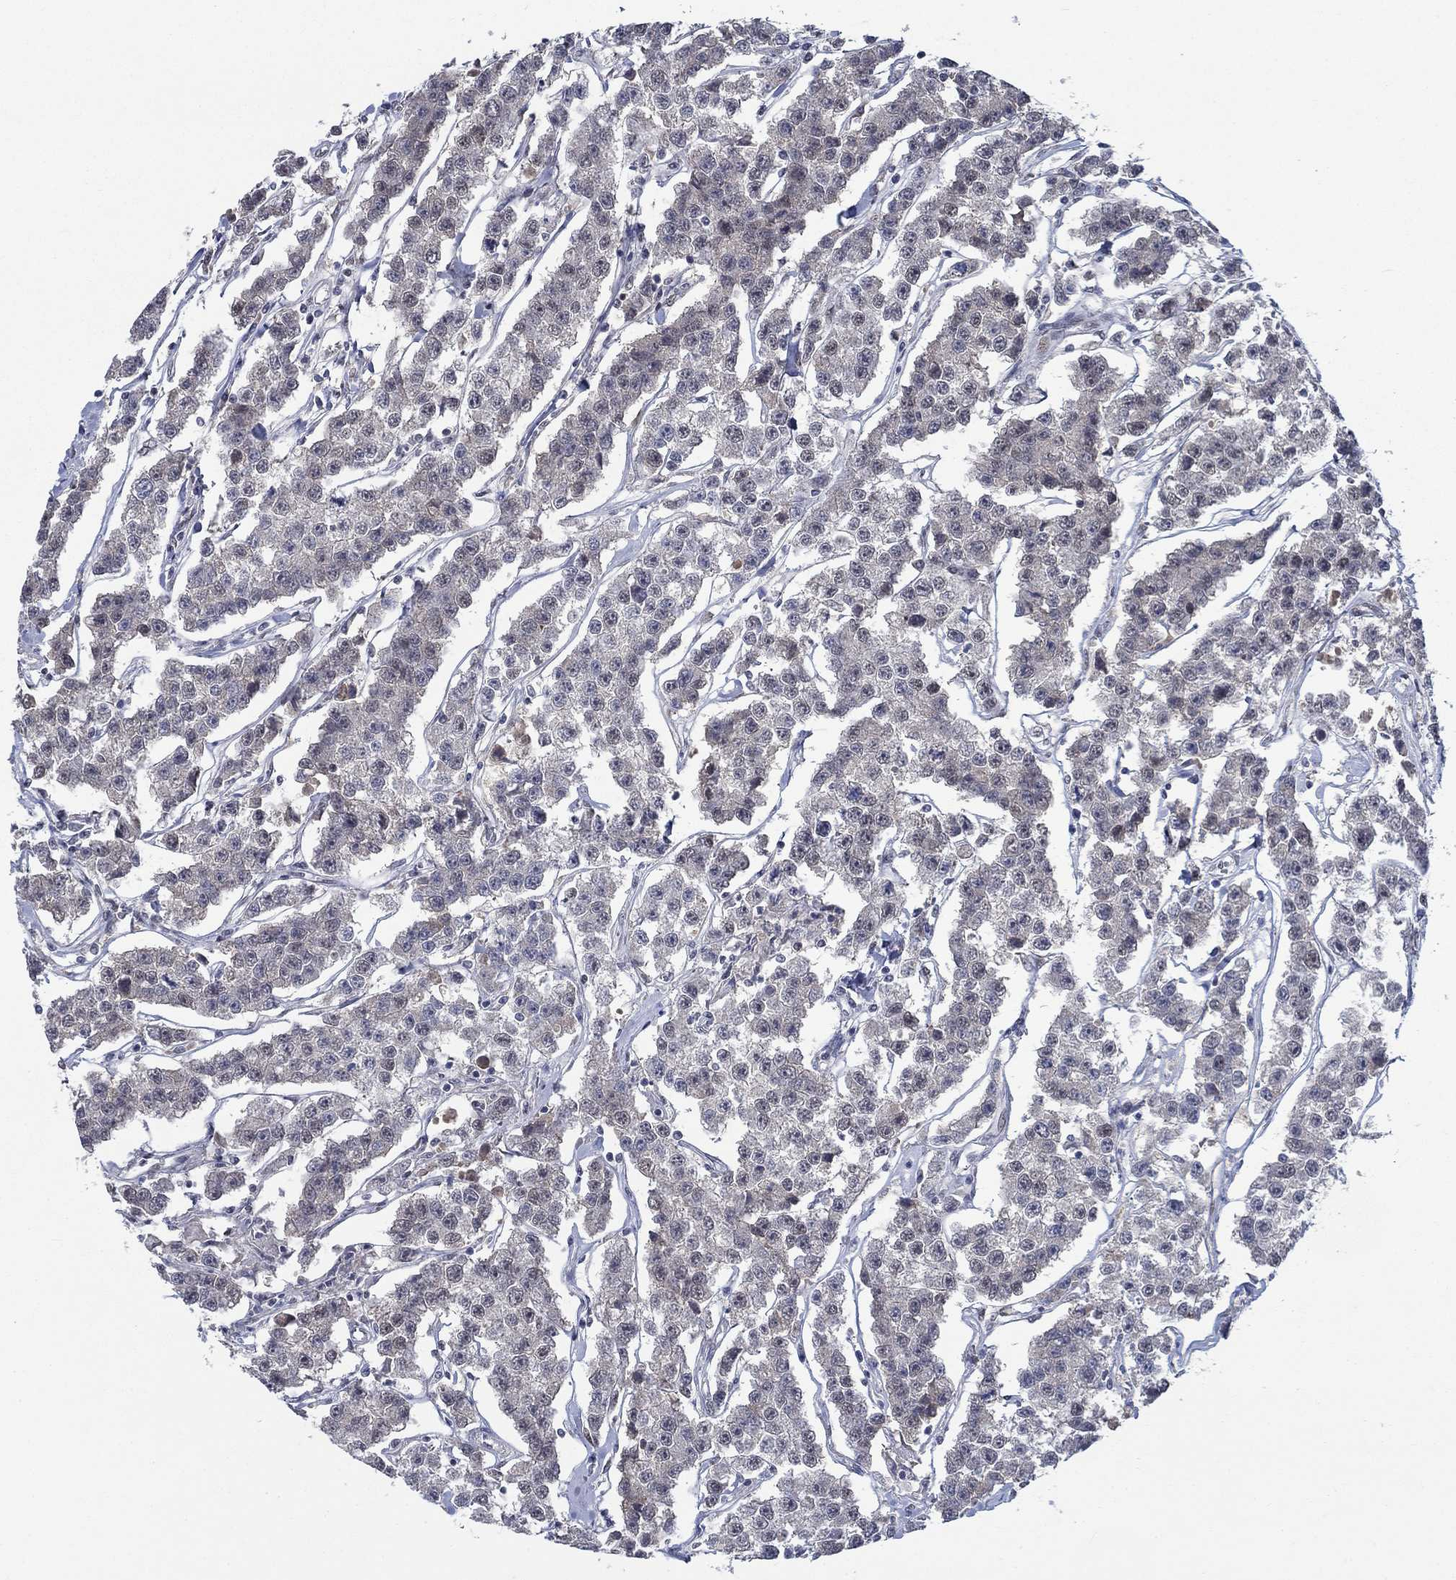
{"staining": {"intensity": "negative", "quantity": "none", "location": "none"}, "tissue": "testis cancer", "cell_type": "Tumor cells", "image_type": "cancer", "snomed": [{"axis": "morphology", "description": "Seminoma, NOS"}, {"axis": "topography", "description": "Testis"}], "caption": "DAB (3,3'-diaminobenzidine) immunohistochemical staining of testis cancer (seminoma) shows no significant positivity in tumor cells.", "gene": "HTN1", "patient": {"sex": "male", "age": 59}}